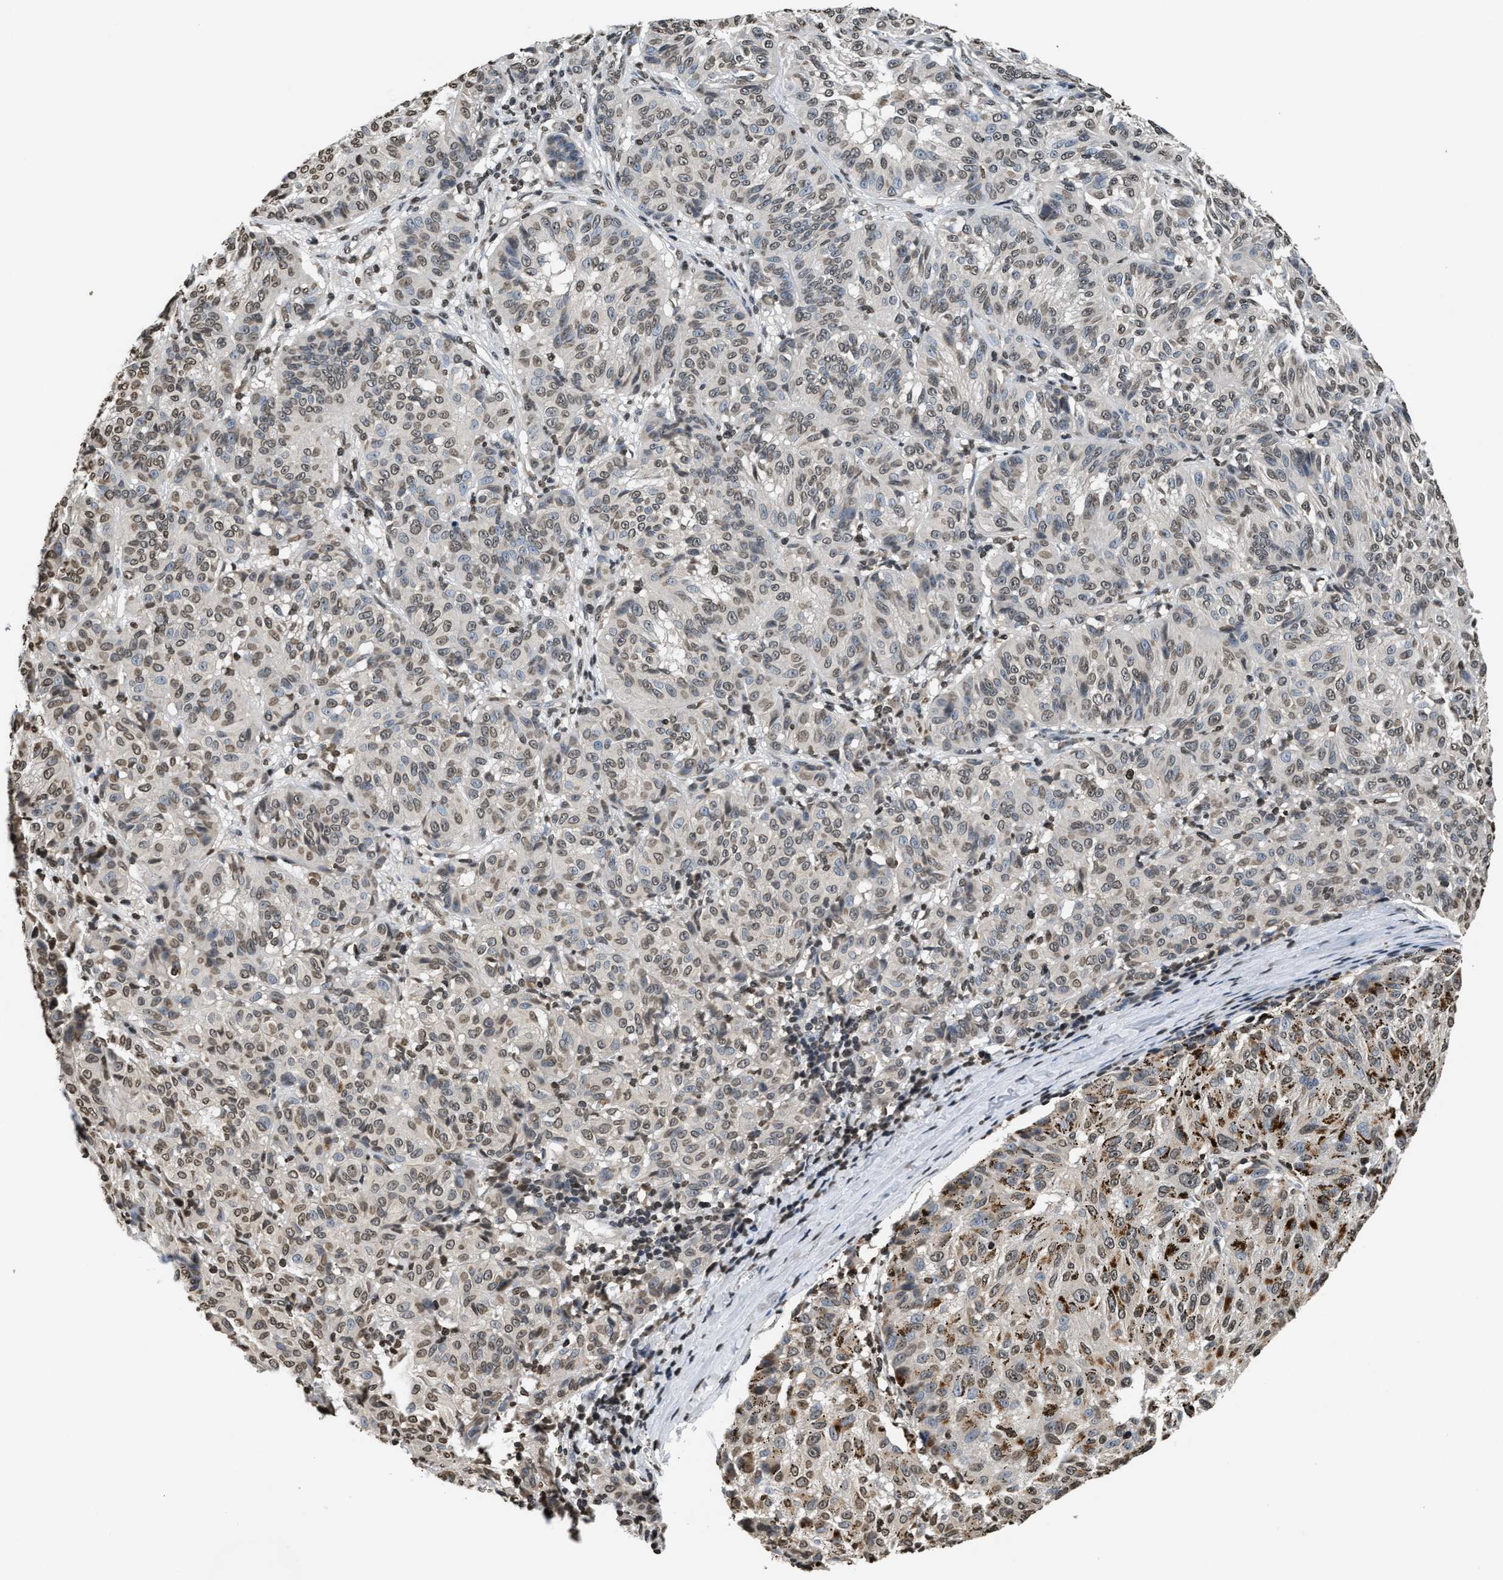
{"staining": {"intensity": "weak", "quantity": ">75%", "location": "nuclear"}, "tissue": "melanoma", "cell_type": "Tumor cells", "image_type": "cancer", "snomed": [{"axis": "morphology", "description": "Malignant melanoma, NOS"}, {"axis": "topography", "description": "Skin"}], "caption": "Malignant melanoma stained with a protein marker displays weak staining in tumor cells.", "gene": "DNASE1L3", "patient": {"sex": "female", "age": 72}}